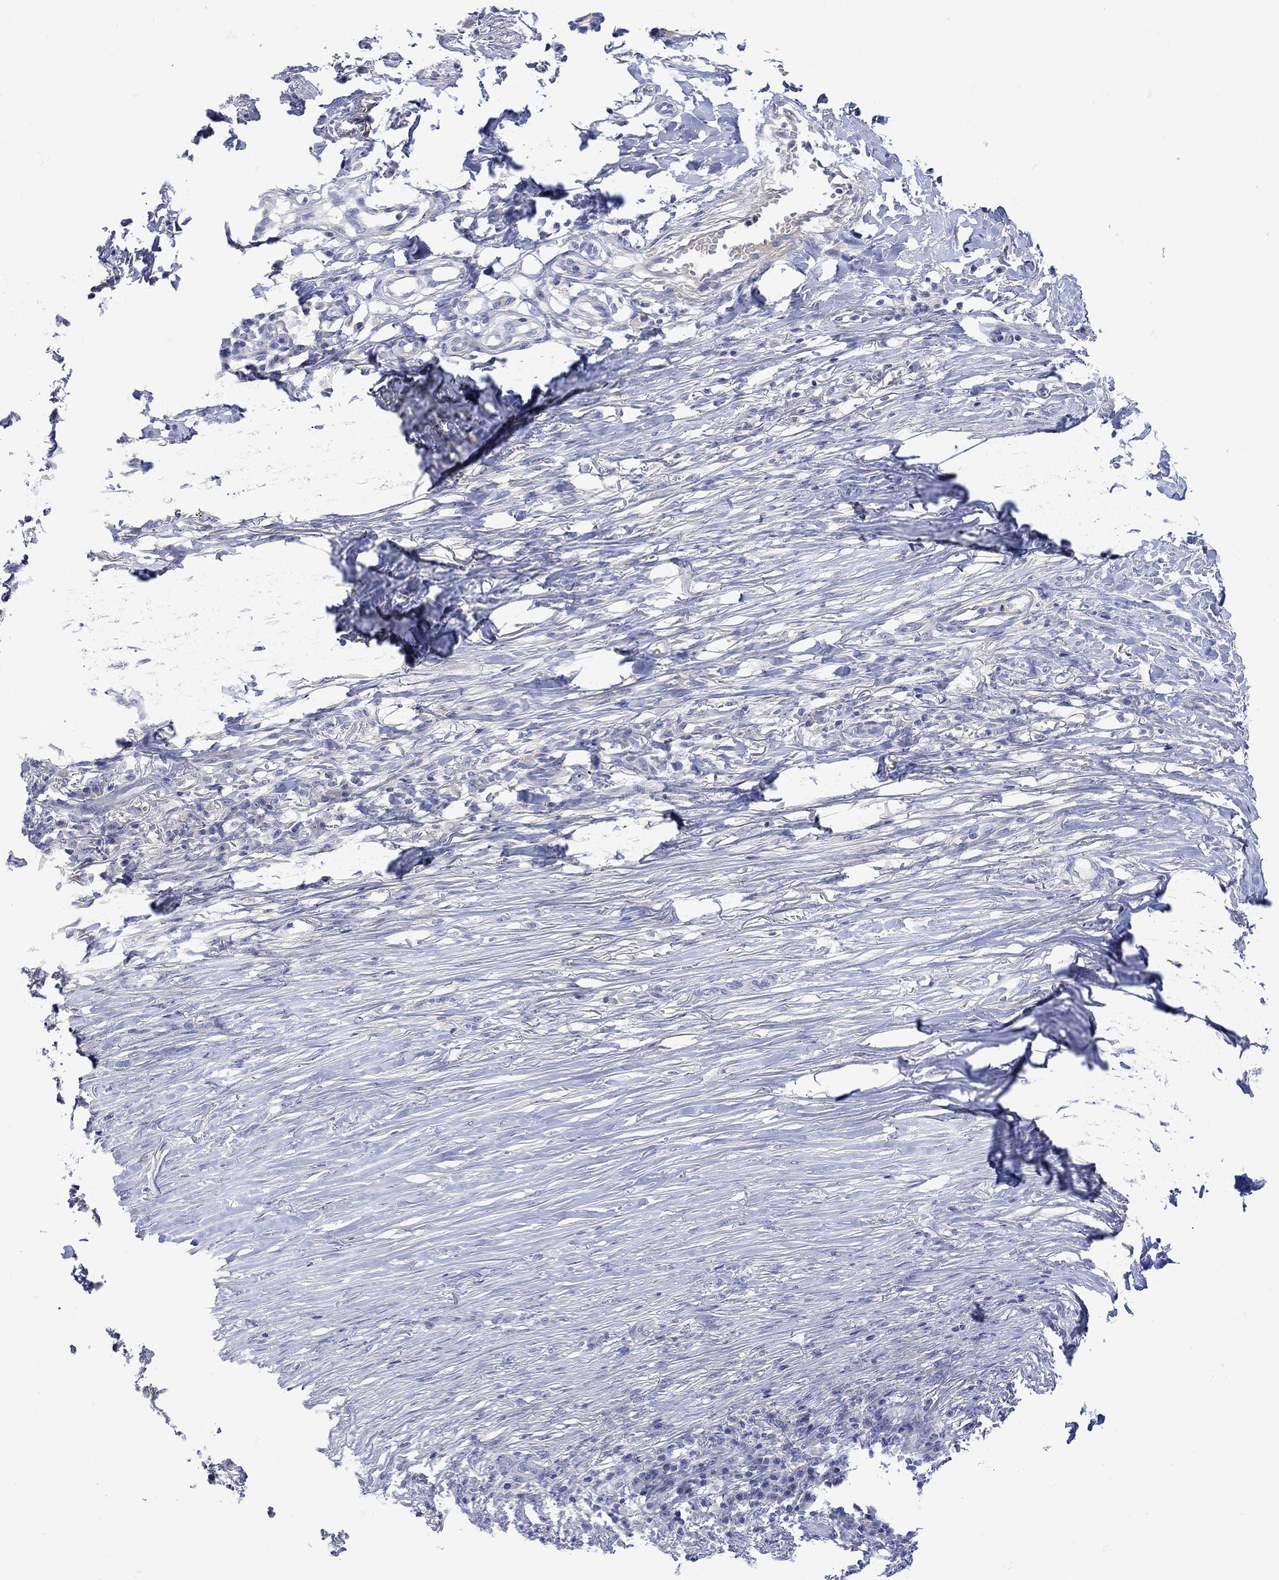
{"staining": {"intensity": "negative", "quantity": "none", "location": "none"}, "tissue": "skin cancer", "cell_type": "Tumor cells", "image_type": "cancer", "snomed": [{"axis": "morphology", "description": "Squamous cell carcinoma, NOS"}, {"axis": "topography", "description": "Skin"}], "caption": "The photomicrograph displays no significant staining in tumor cells of skin cancer (squamous cell carcinoma). (DAB immunohistochemistry (IHC), high magnification).", "gene": "MSI1", "patient": {"sex": "male", "age": 70}}